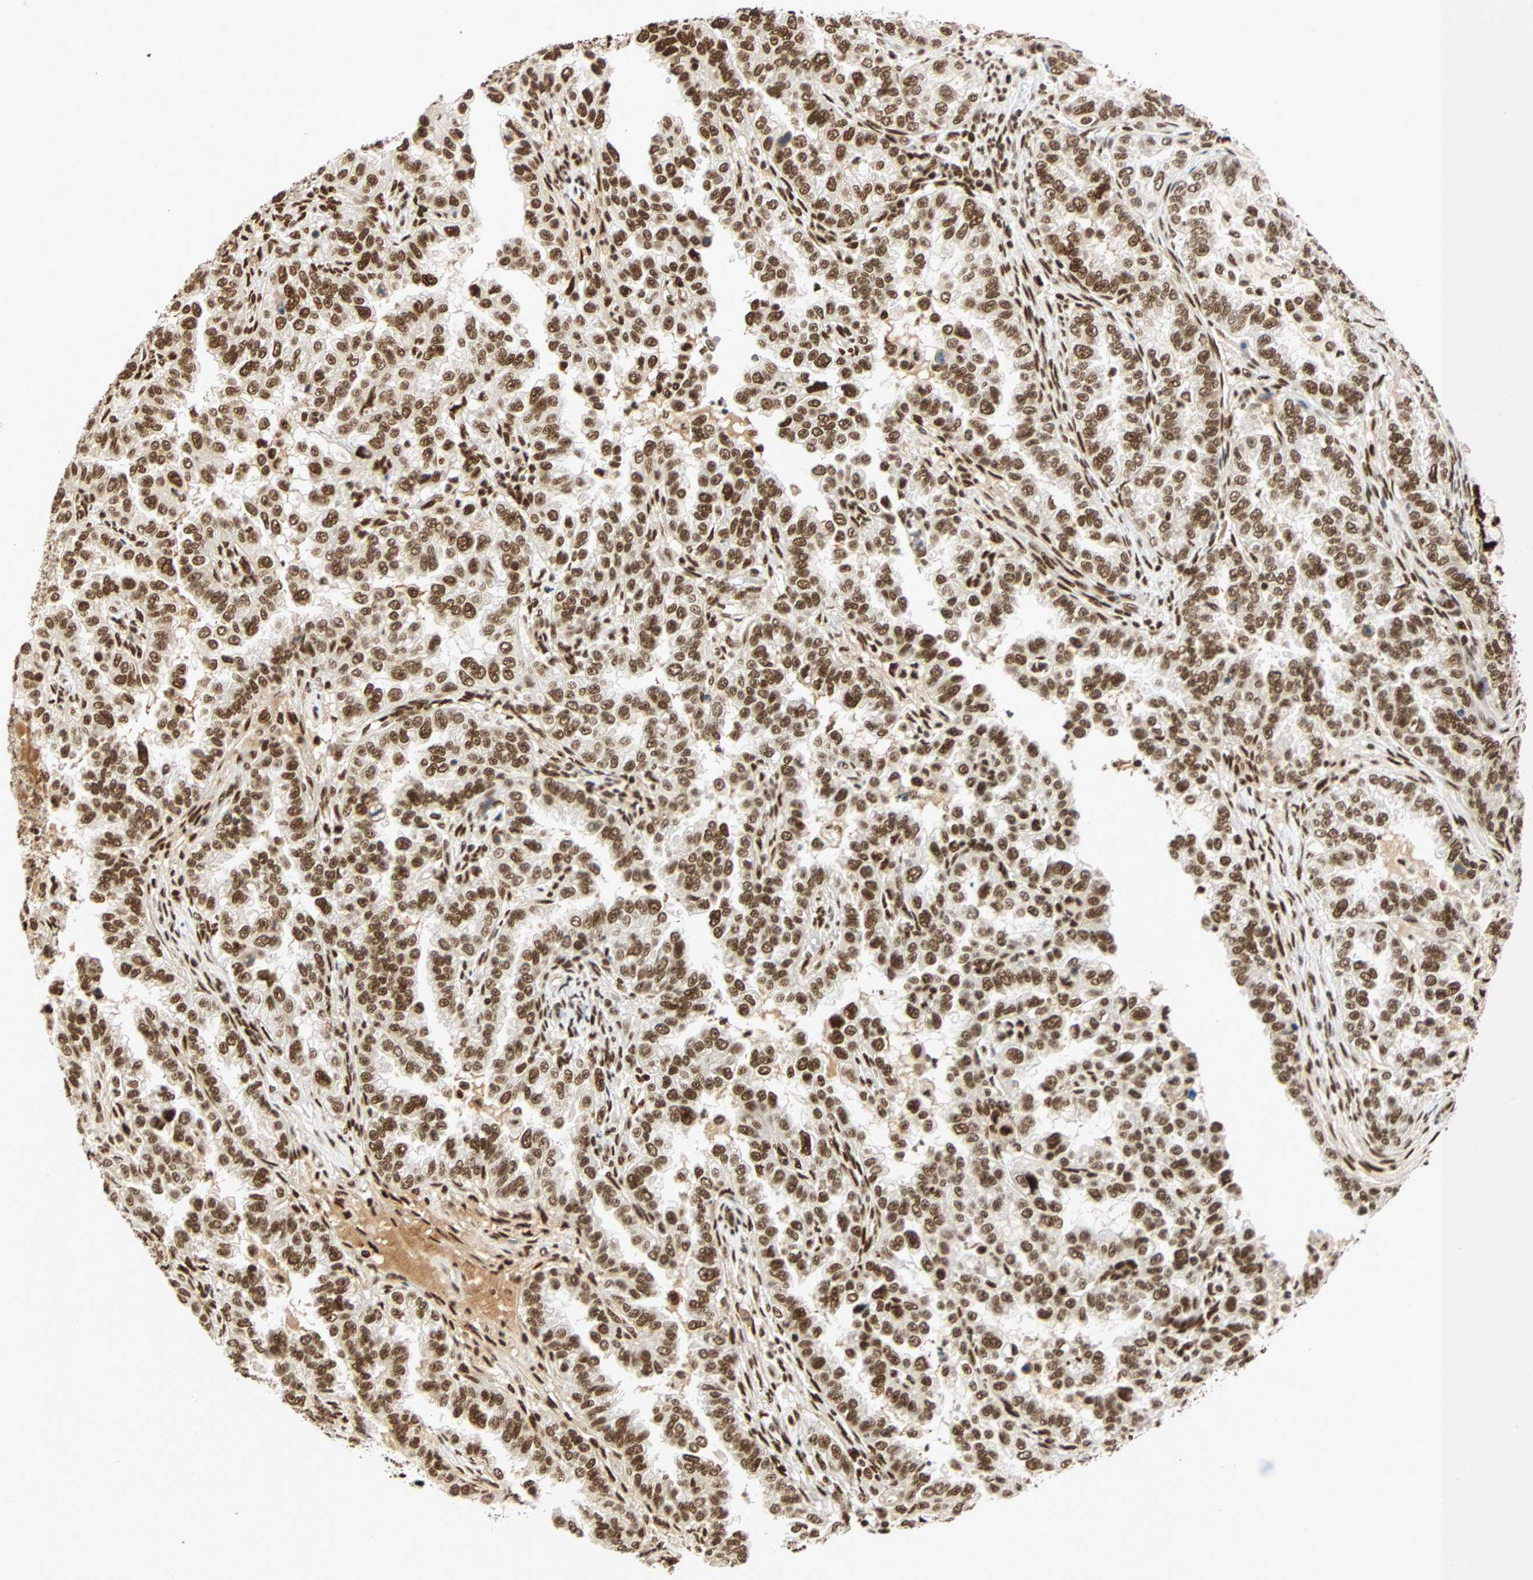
{"staining": {"intensity": "strong", "quantity": ">75%", "location": "nuclear"}, "tissue": "endometrial cancer", "cell_type": "Tumor cells", "image_type": "cancer", "snomed": [{"axis": "morphology", "description": "Adenocarcinoma, NOS"}, {"axis": "topography", "description": "Endometrium"}], "caption": "A histopathology image of endometrial cancer stained for a protein exhibits strong nuclear brown staining in tumor cells. Nuclei are stained in blue.", "gene": "CDK12", "patient": {"sex": "female", "age": 85}}